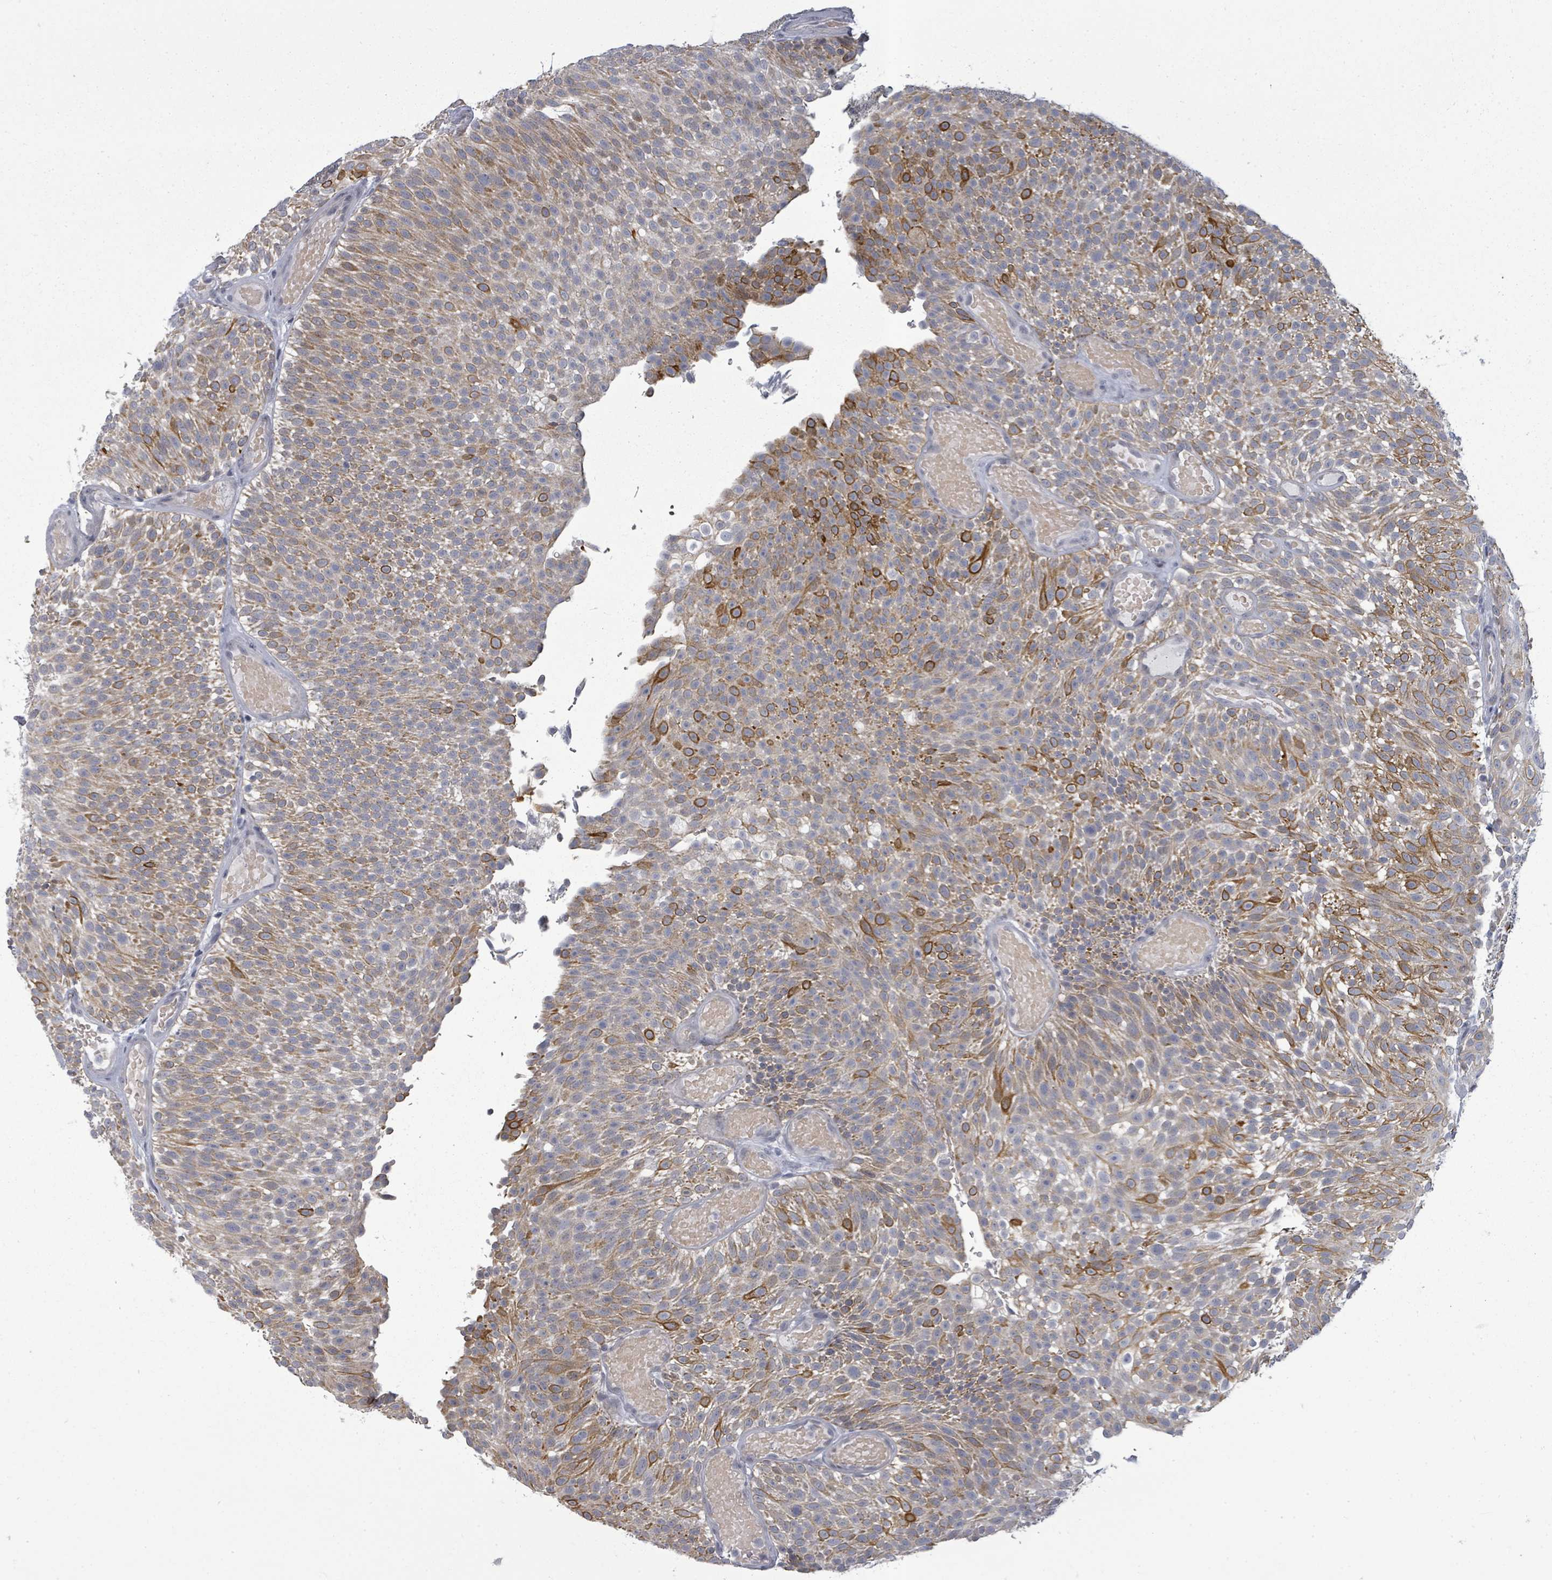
{"staining": {"intensity": "moderate", "quantity": "25%-75%", "location": "cytoplasmic/membranous"}, "tissue": "urothelial cancer", "cell_type": "Tumor cells", "image_type": "cancer", "snomed": [{"axis": "morphology", "description": "Urothelial carcinoma, Low grade"}, {"axis": "topography", "description": "Urinary bladder"}], "caption": "Protein expression analysis of urothelial cancer demonstrates moderate cytoplasmic/membranous positivity in approximately 25%-75% of tumor cells.", "gene": "PTPN20", "patient": {"sex": "male", "age": 78}}